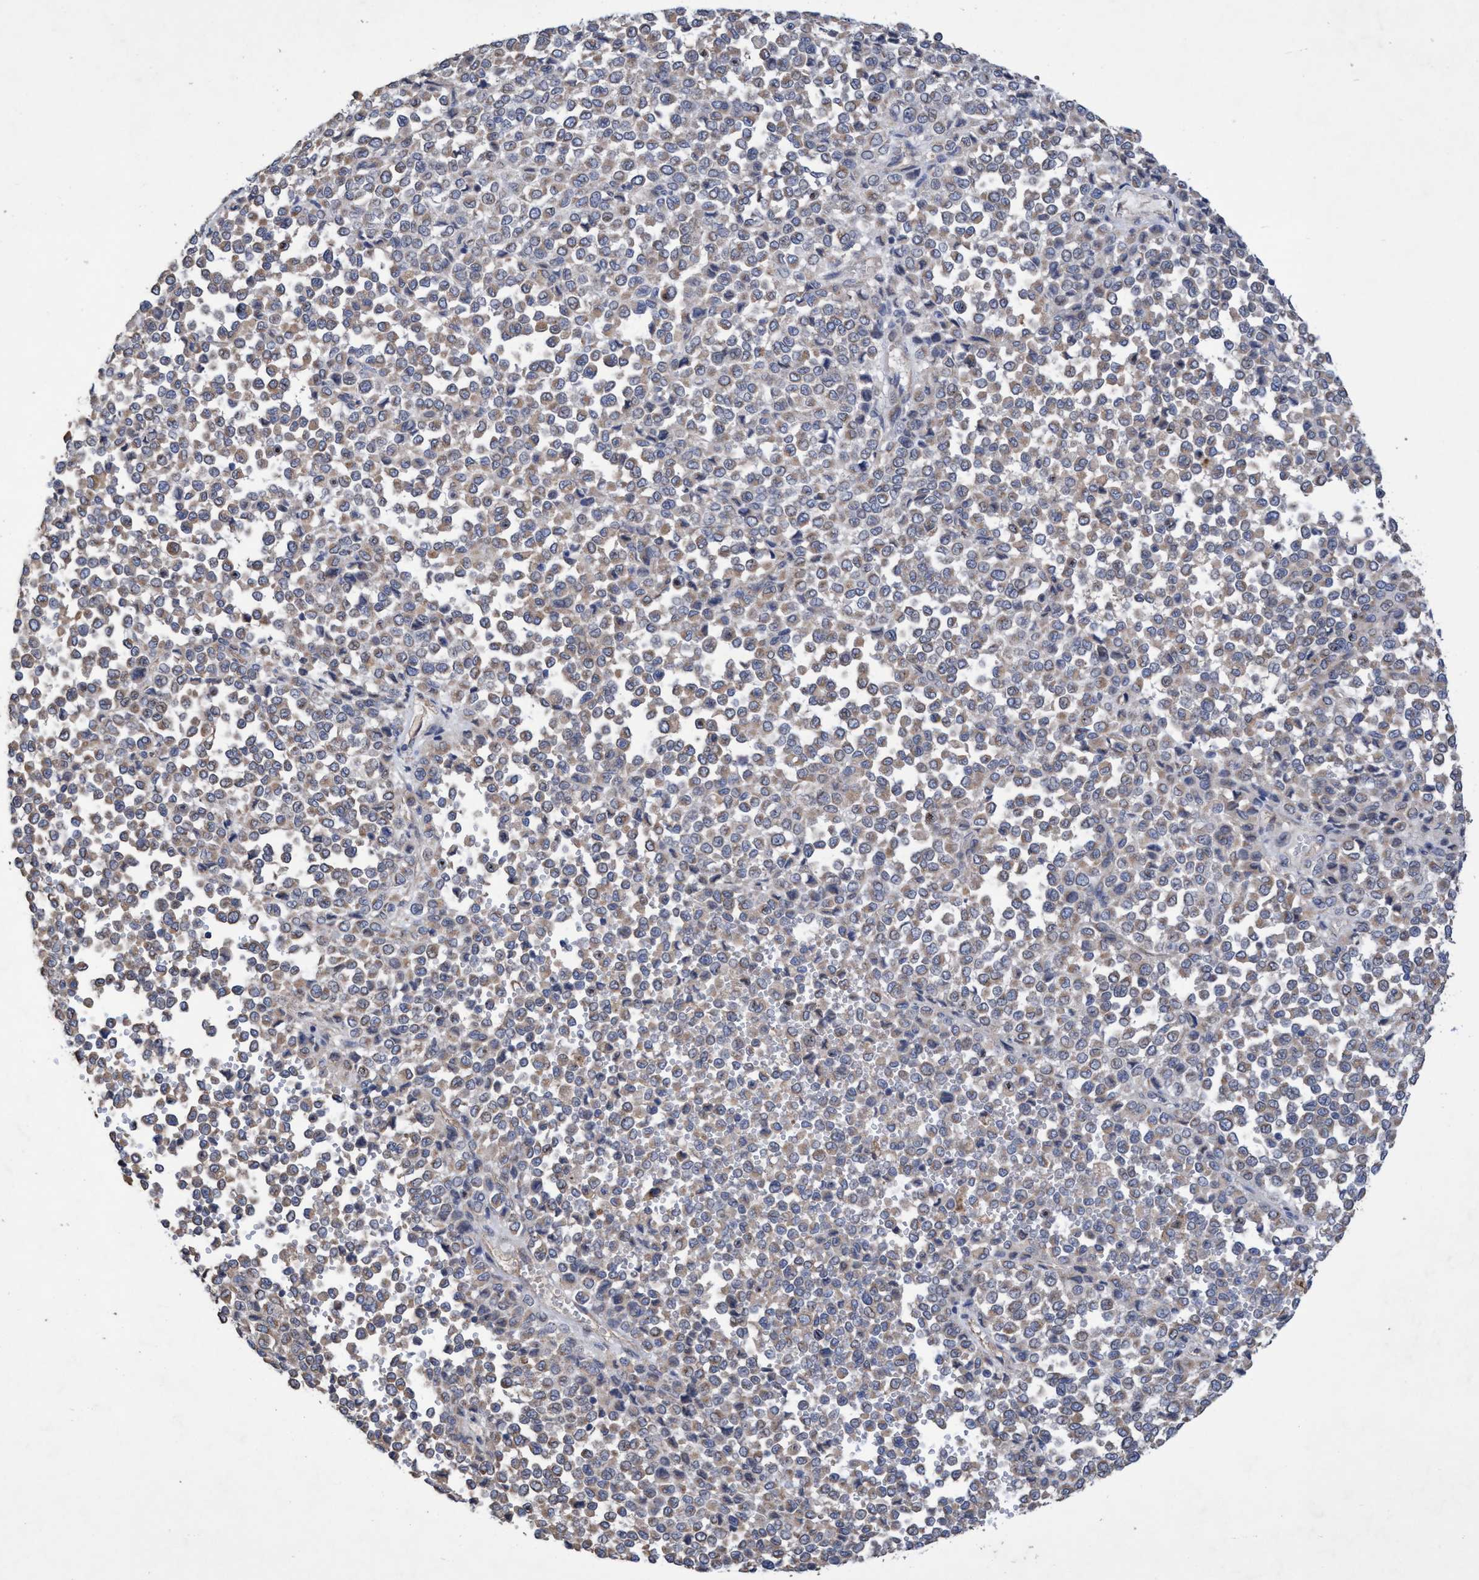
{"staining": {"intensity": "weak", "quantity": ">75%", "location": "cytoplasmic/membranous"}, "tissue": "melanoma", "cell_type": "Tumor cells", "image_type": "cancer", "snomed": [{"axis": "morphology", "description": "Malignant melanoma, Metastatic site"}, {"axis": "topography", "description": "Pancreas"}], "caption": "Melanoma stained with a brown dye reveals weak cytoplasmic/membranous positive expression in about >75% of tumor cells.", "gene": "BICD2", "patient": {"sex": "female", "age": 30}}